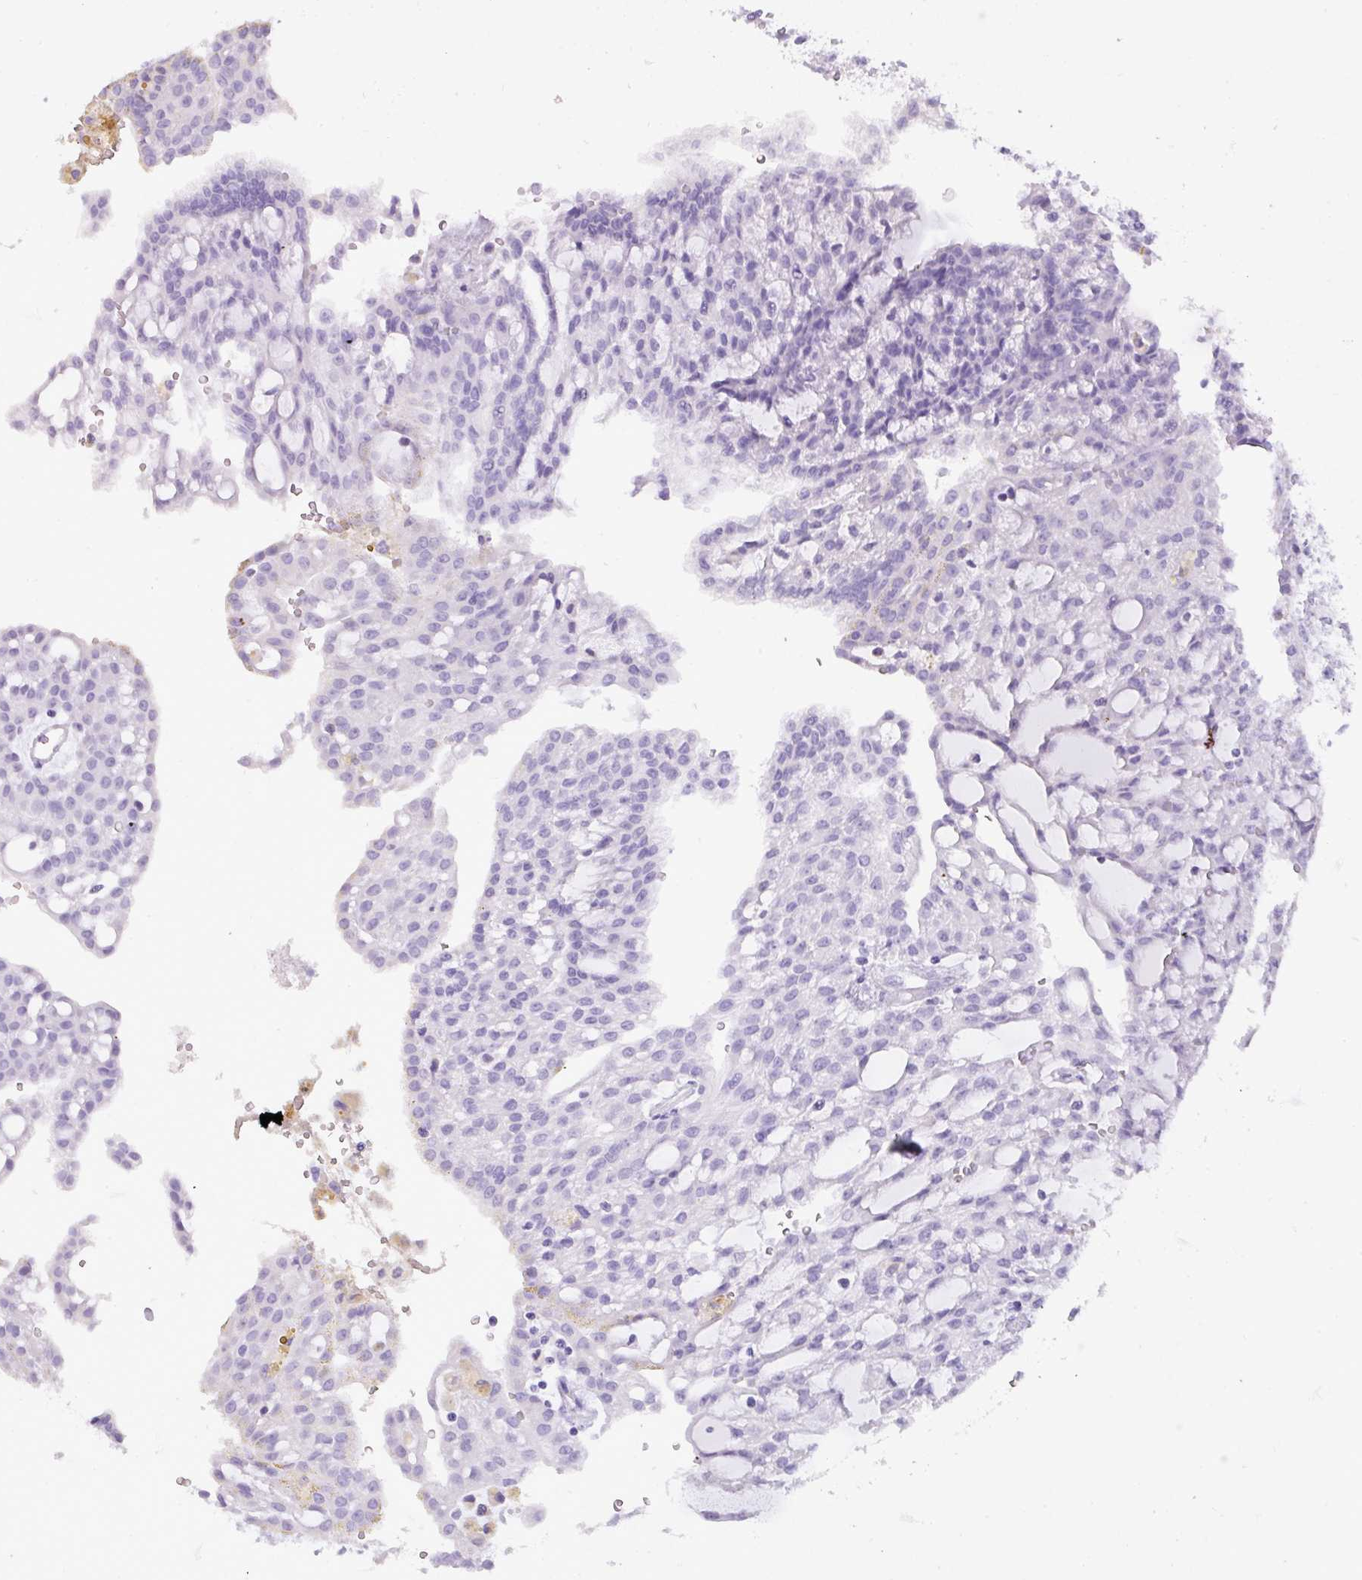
{"staining": {"intensity": "negative", "quantity": "none", "location": "none"}, "tissue": "renal cancer", "cell_type": "Tumor cells", "image_type": "cancer", "snomed": [{"axis": "morphology", "description": "Adenocarcinoma, NOS"}, {"axis": "topography", "description": "Kidney"}], "caption": "Tumor cells are negative for brown protein staining in renal adenocarcinoma.", "gene": "TNP1", "patient": {"sex": "male", "age": 63}}